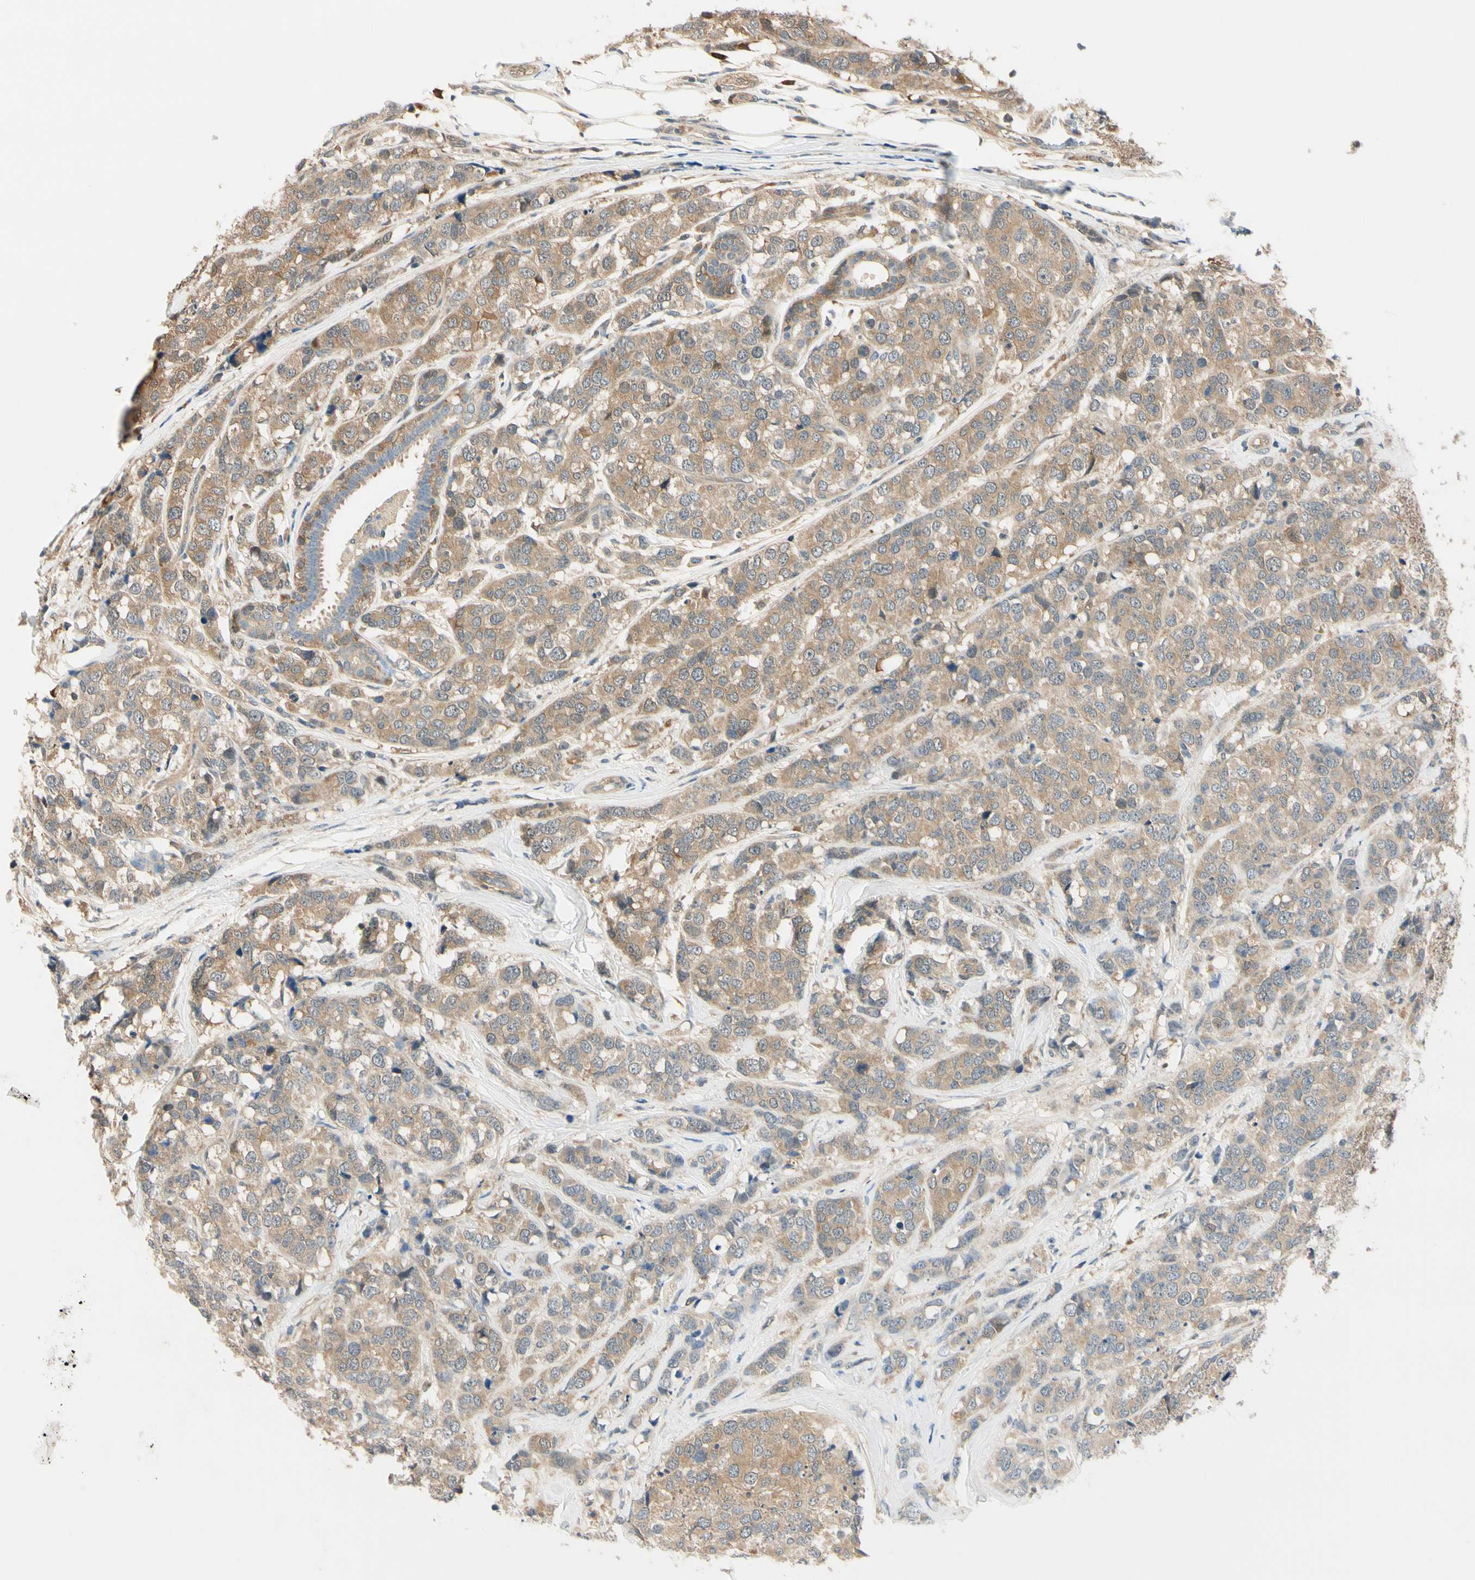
{"staining": {"intensity": "moderate", "quantity": ">75%", "location": "cytoplasmic/membranous"}, "tissue": "breast cancer", "cell_type": "Tumor cells", "image_type": "cancer", "snomed": [{"axis": "morphology", "description": "Lobular carcinoma"}, {"axis": "topography", "description": "Breast"}], "caption": "An immunohistochemistry micrograph of neoplastic tissue is shown. Protein staining in brown shows moderate cytoplasmic/membranous positivity in breast lobular carcinoma within tumor cells. The protein of interest is shown in brown color, while the nuclei are stained blue.", "gene": "RASGRF1", "patient": {"sex": "female", "age": 59}}